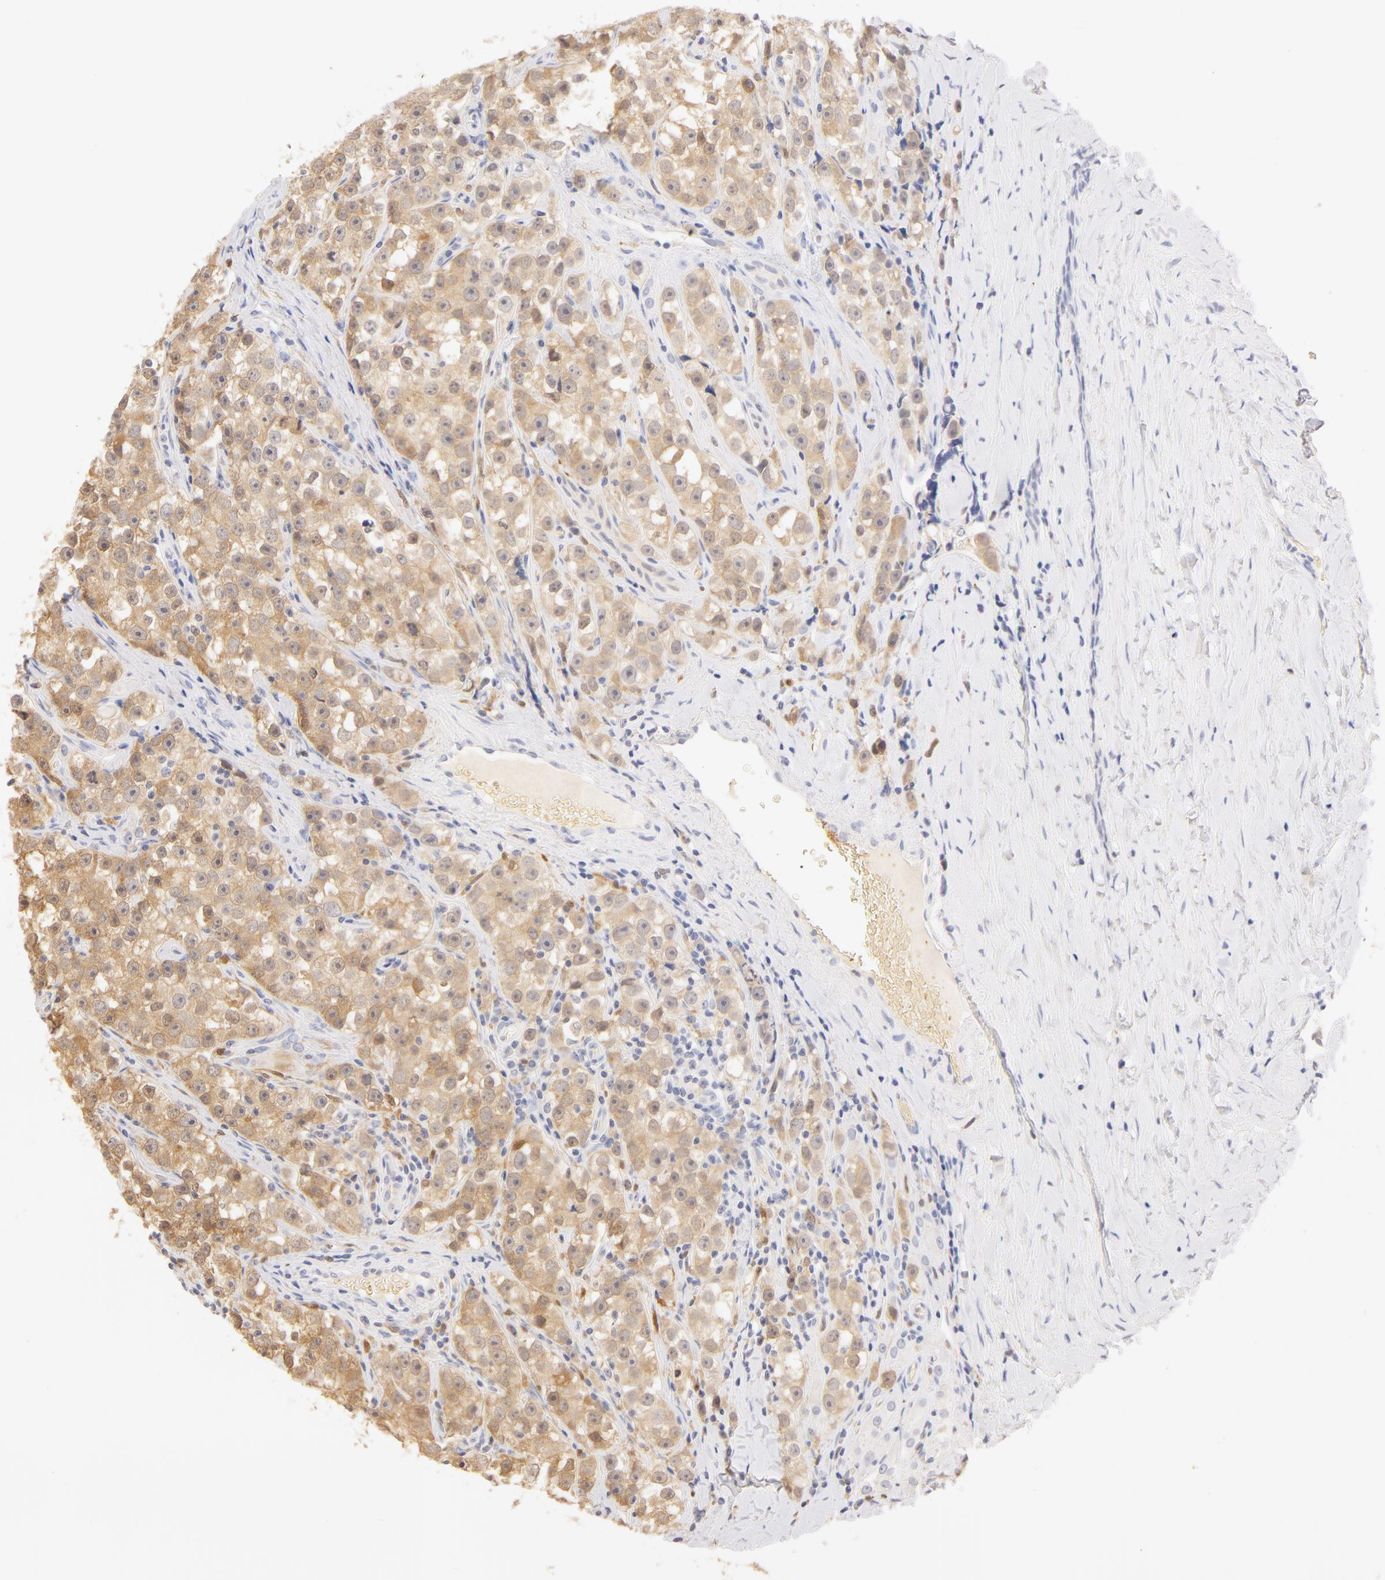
{"staining": {"intensity": "negative", "quantity": "none", "location": "none"}, "tissue": "testis cancer", "cell_type": "Tumor cells", "image_type": "cancer", "snomed": [{"axis": "morphology", "description": "Seminoma, NOS"}, {"axis": "topography", "description": "Testis"}], "caption": "Human seminoma (testis) stained for a protein using IHC demonstrates no staining in tumor cells.", "gene": "CA2", "patient": {"sex": "male", "age": 32}}